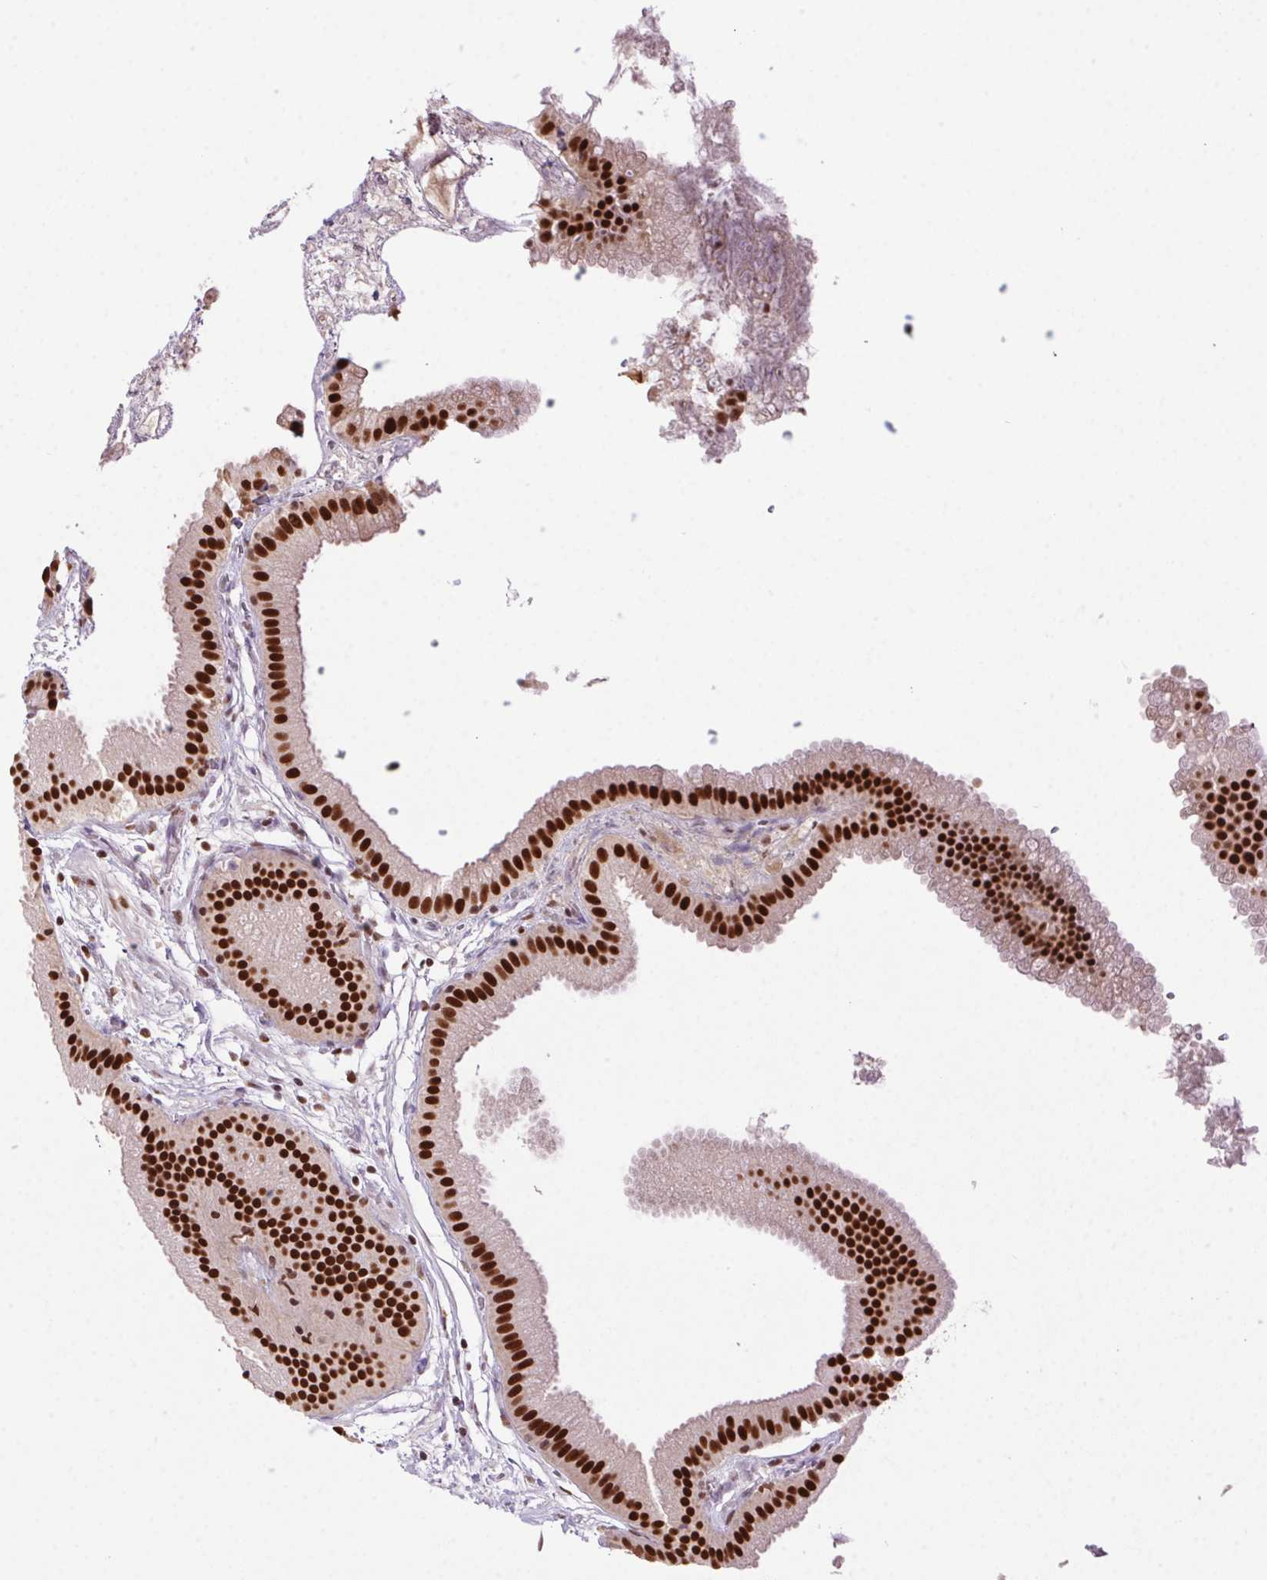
{"staining": {"intensity": "strong", "quantity": ">75%", "location": "nuclear"}, "tissue": "gallbladder", "cell_type": "Glandular cells", "image_type": "normal", "snomed": [{"axis": "morphology", "description": "Normal tissue, NOS"}, {"axis": "topography", "description": "Gallbladder"}], "caption": "High-power microscopy captured an immunohistochemistry photomicrograph of unremarkable gallbladder, revealing strong nuclear positivity in approximately >75% of glandular cells.", "gene": "ZNF207", "patient": {"sex": "female", "age": 63}}